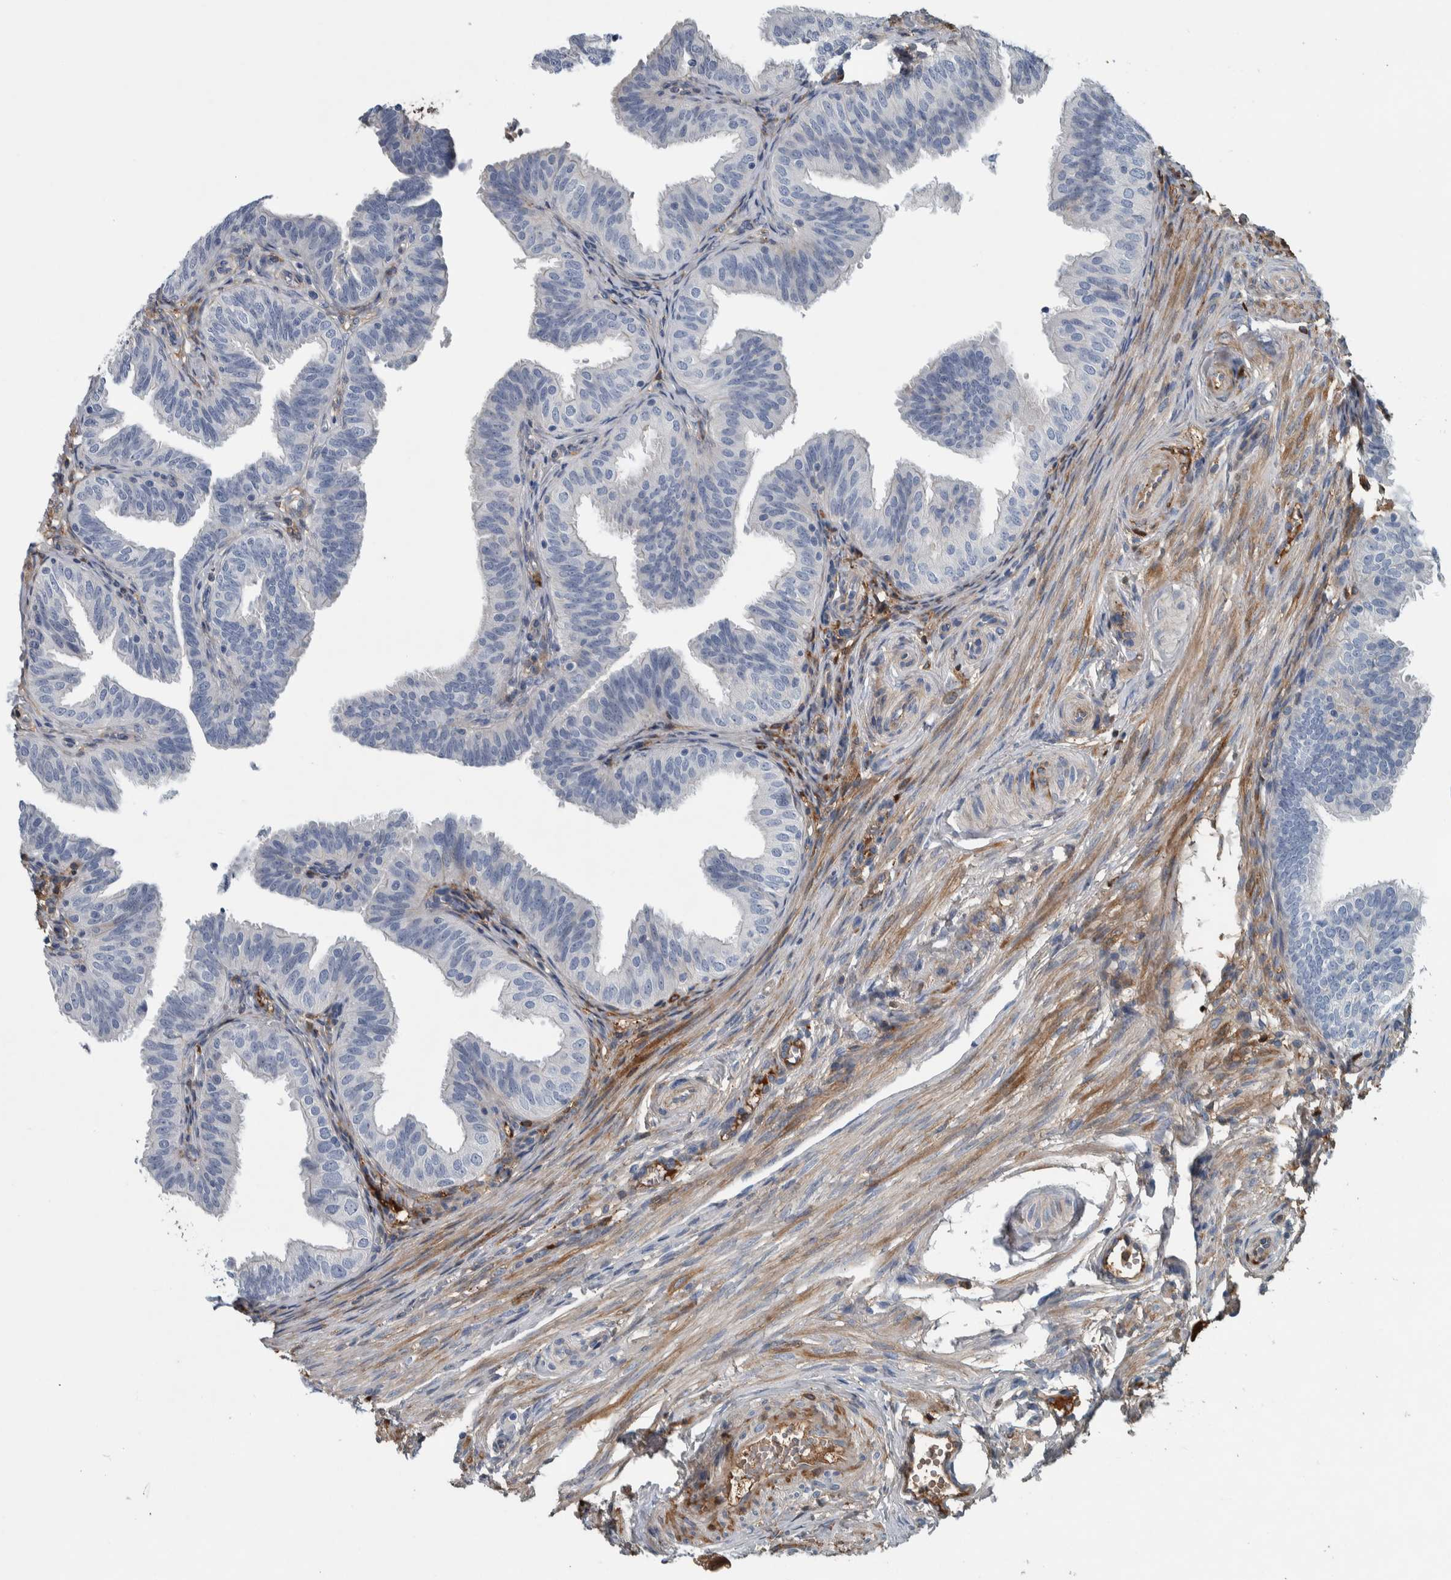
{"staining": {"intensity": "negative", "quantity": "none", "location": "none"}, "tissue": "fallopian tube", "cell_type": "Glandular cells", "image_type": "normal", "snomed": [{"axis": "morphology", "description": "Normal tissue, NOS"}, {"axis": "topography", "description": "Fallopian tube"}], "caption": "DAB (3,3'-diaminobenzidine) immunohistochemical staining of unremarkable fallopian tube demonstrates no significant expression in glandular cells.", "gene": "SERPINC1", "patient": {"sex": "female", "age": 35}}